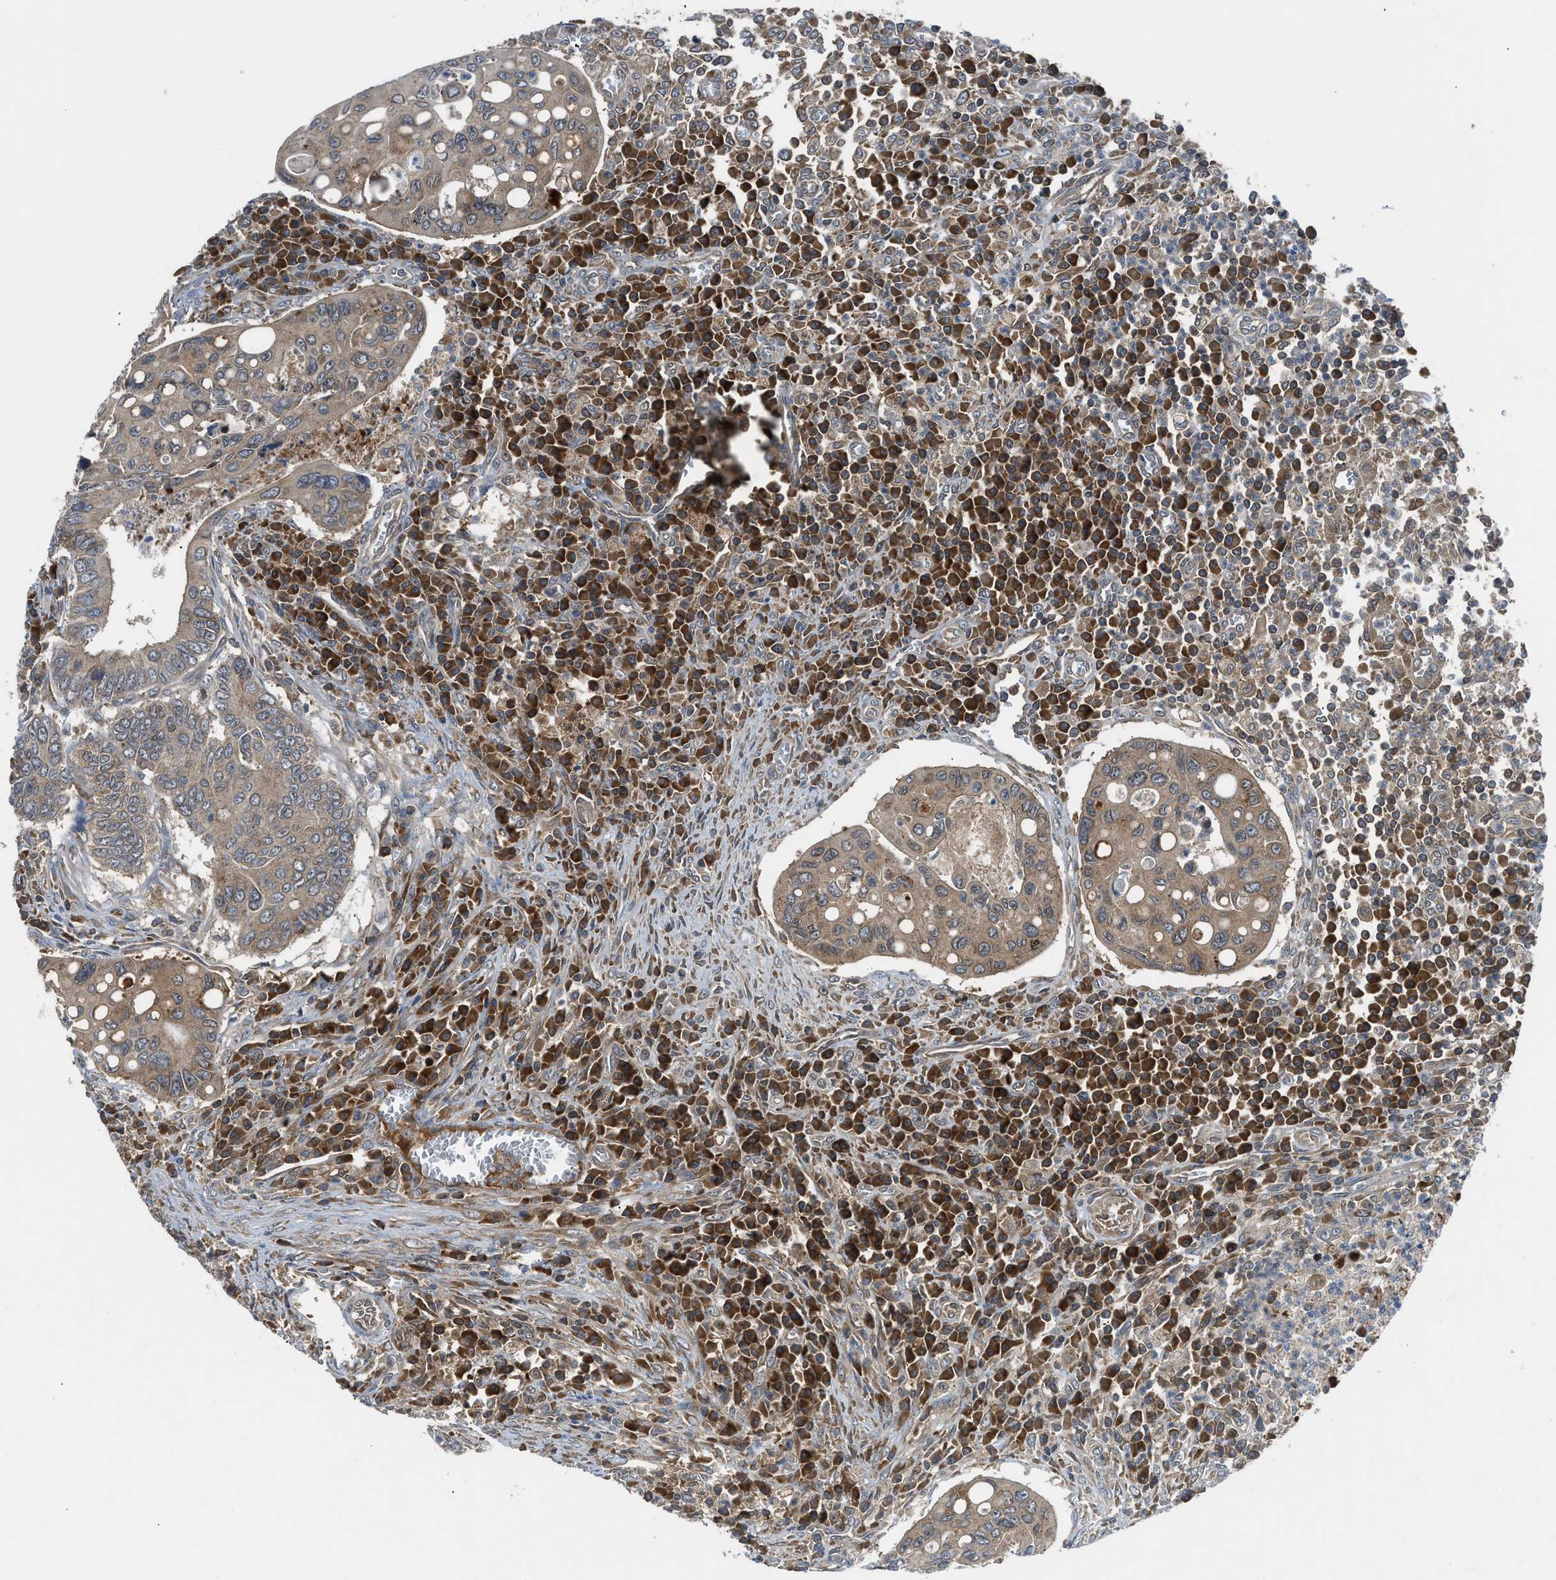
{"staining": {"intensity": "moderate", "quantity": ">75%", "location": "cytoplasmic/membranous"}, "tissue": "colorectal cancer", "cell_type": "Tumor cells", "image_type": "cancer", "snomed": [{"axis": "morphology", "description": "Inflammation, NOS"}, {"axis": "morphology", "description": "Adenocarcinoma, NOS"}, {"axis": "topography", "description": "Colon"}], "caption": "Adenocarcinoma (colorectal) was stained to show a protein in brown. There is medium levels of moderate cytoplasmic/membranous staining in approximately >75% of tumor cells.", "gene": "PAFAH2", "patient": {"sex": "male", "age": 72}}